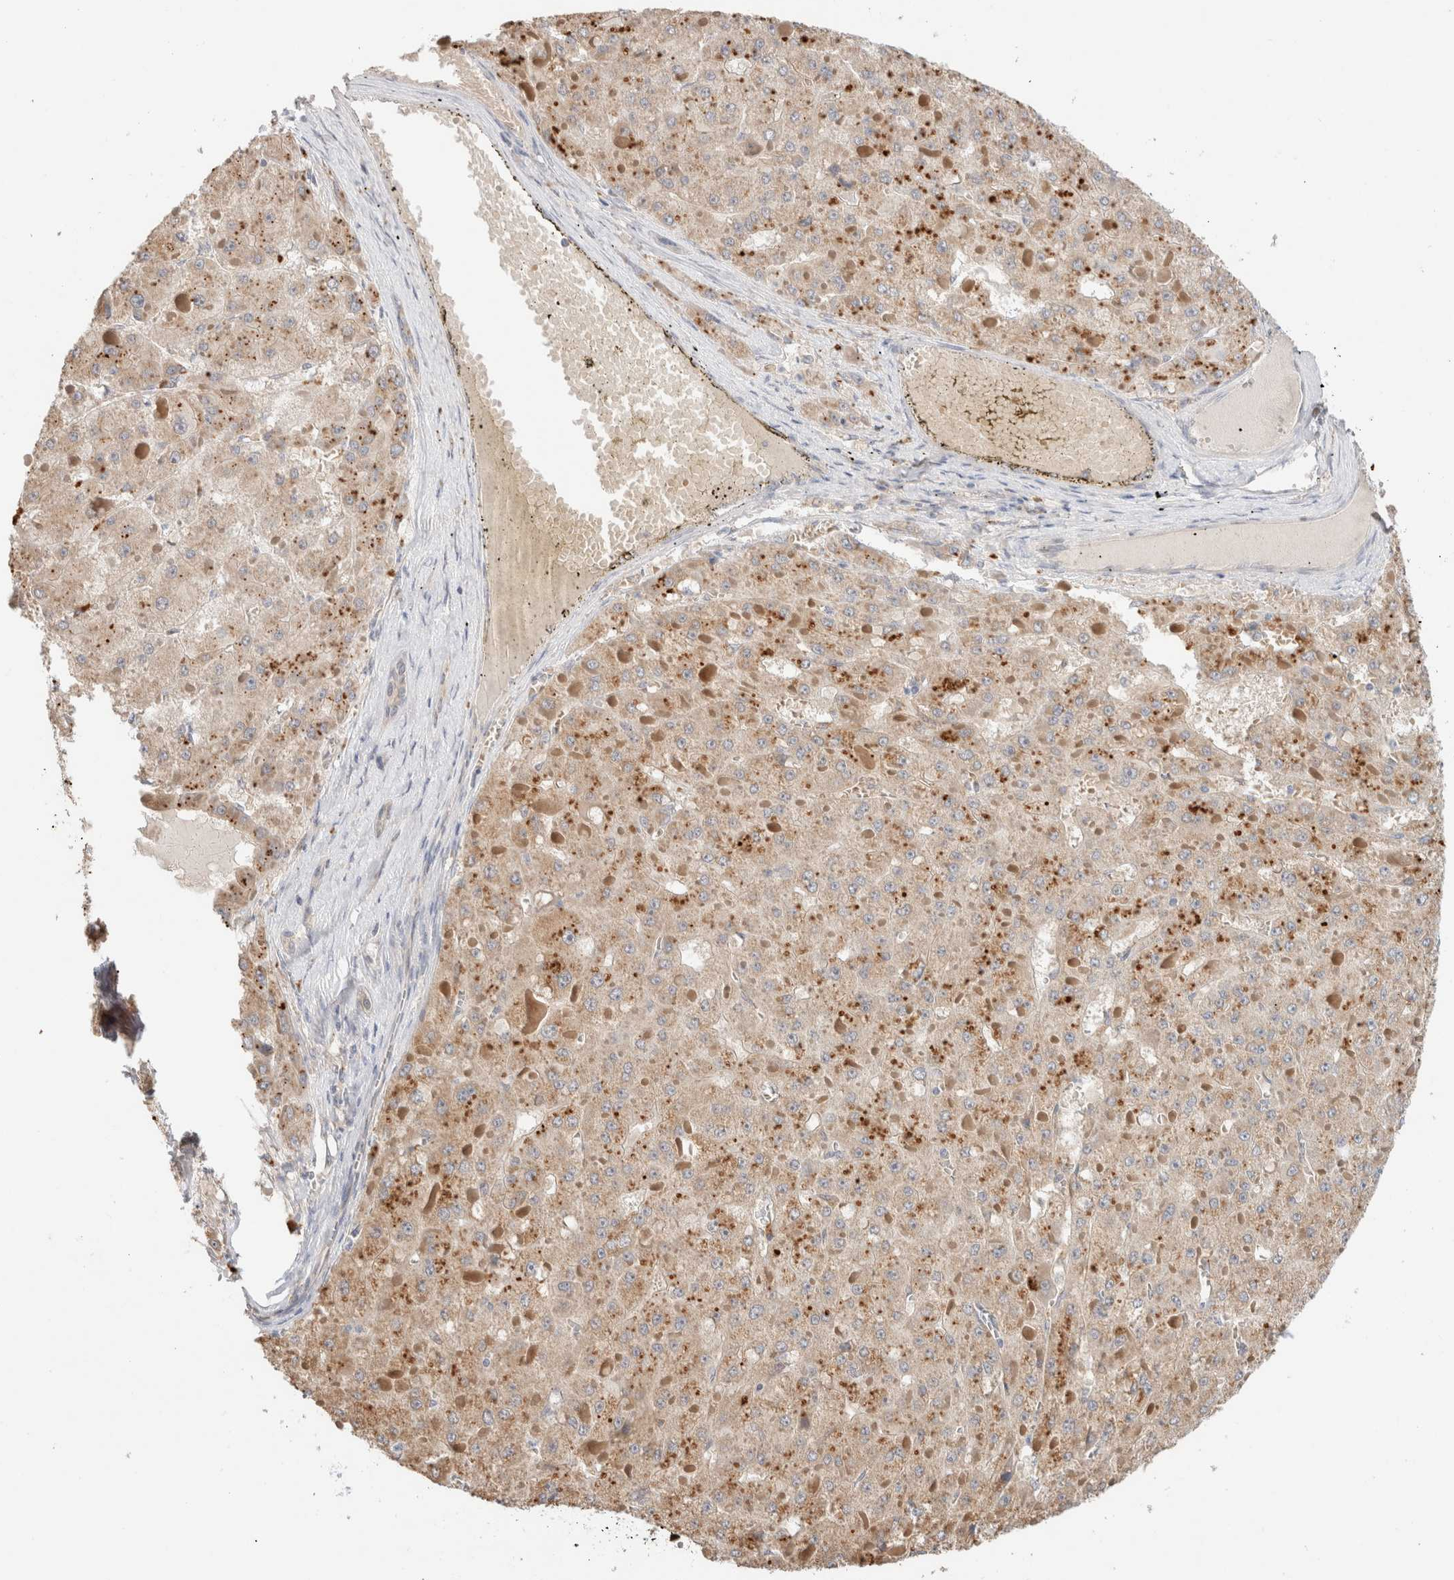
{"staining": {"intensity": "weak", "quantity": ">75%", "location": "cytoplasmic/membranous"}, "tissue": "liver cancer", "cell_type": "Tumor cells", "image_type": "cancer", "snomed": [{"axis": "morphology", "description": "Carcinoma, Hepatocellular, NOS"}, {"axis": "topography", "description": "Liver"}], "caption": "An immunohistochemistry (IHC) micrograph of neoplastic tissue is shown. Protein staining in brown labels weak cytoplasmic/membranous positivity in liver cancer (hepatocellular carcinoma) within tumor cells.", "gene": "CA13", "patient": {"sex": "female", "age": 73}}